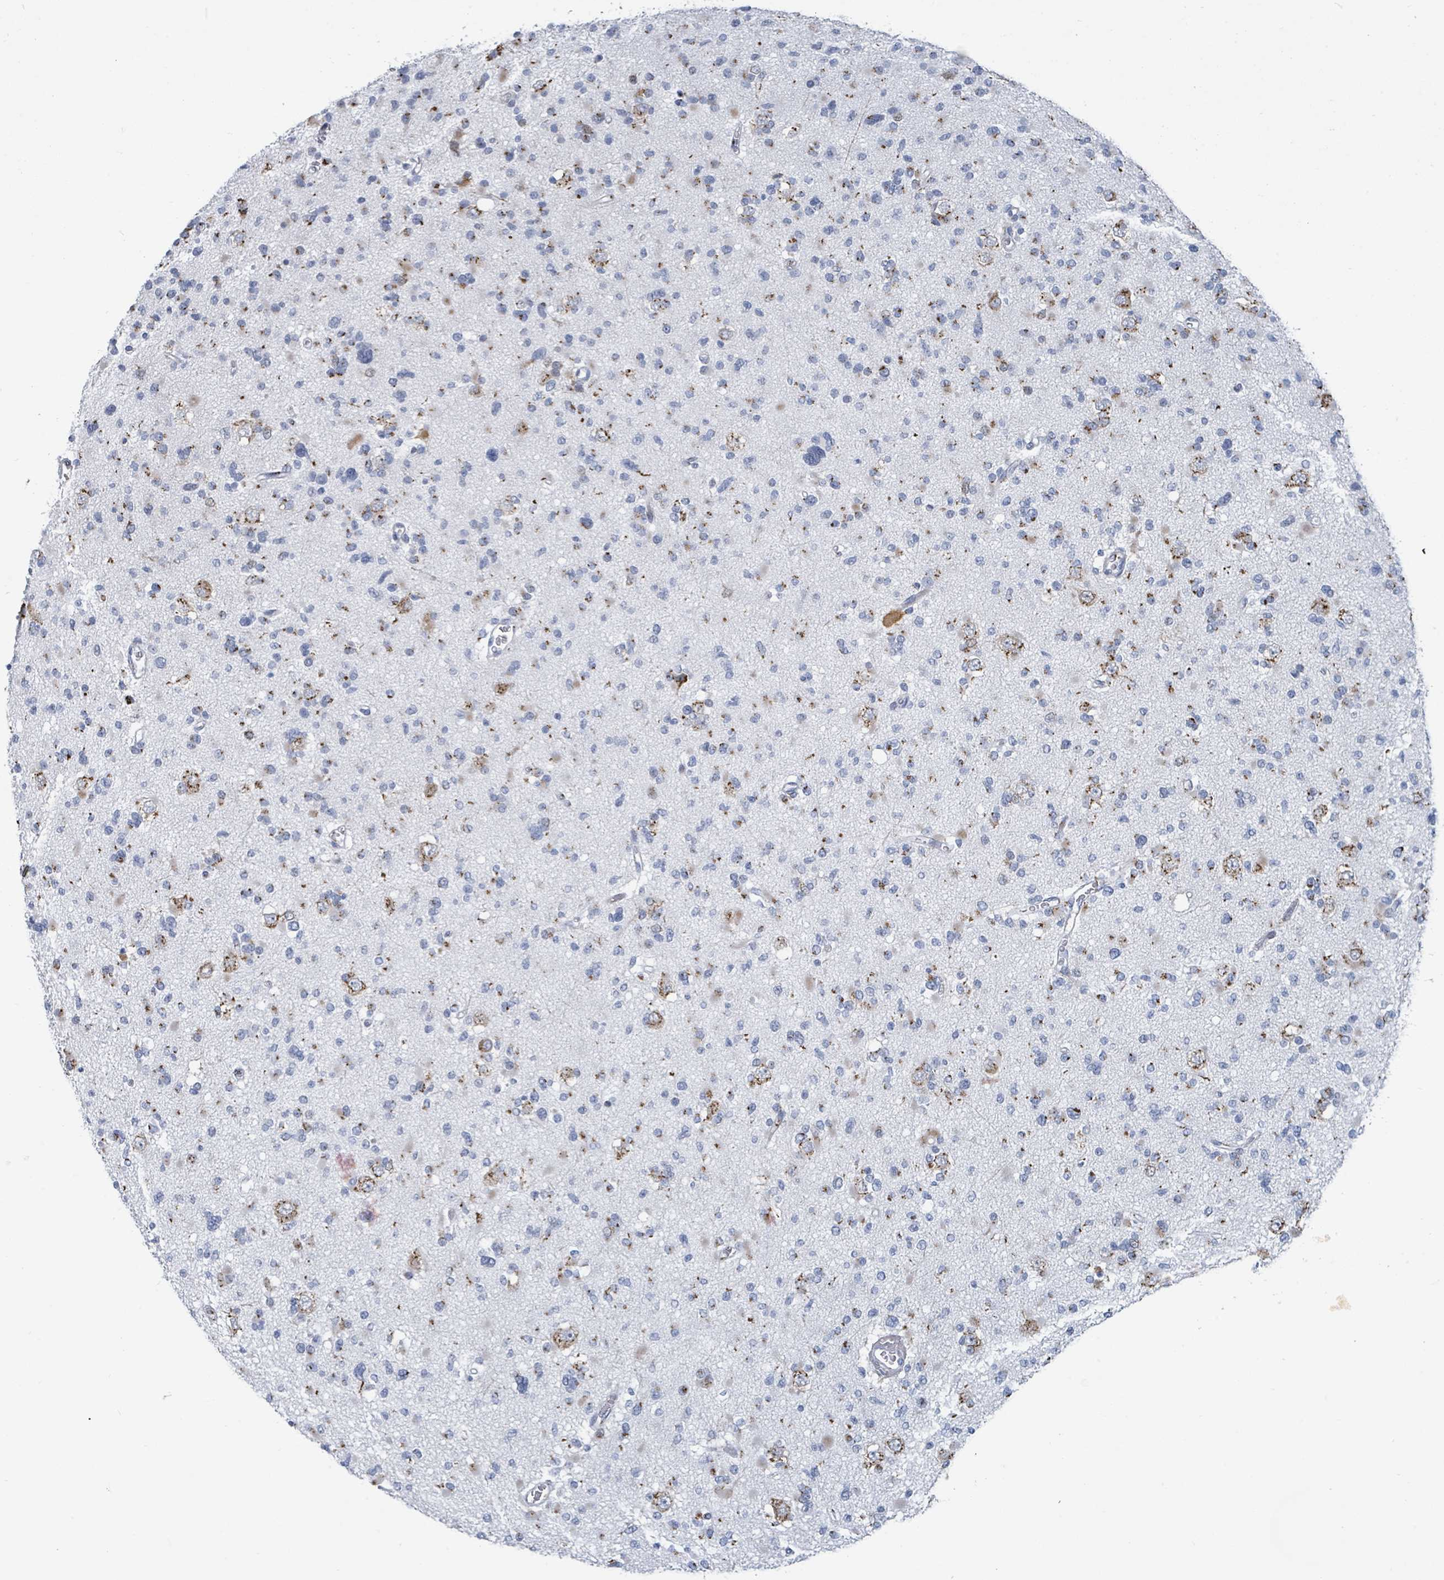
{"staining": {"intensity": "moderate", "quantity": "25%-75%", "location": "cytoplasmic/membranous"}, "tissue": "glioma", "cell_type": "Tumor cells", "image_type": "cancer", "snomed": [{"axis": "morphology", "description": "Glioma, malignant, Low grade"}, {"axis": "topography", "description": "Brain"}], "caption": "Immunohistochemistry of malignant glioma (low-grade) demonstrates medium levels of moderate cytoplasmic/membranous expression in about 25%-75% of tumor cells.", "gene": "DCAF5", "patient": {"sex": "female", "age": 22}}